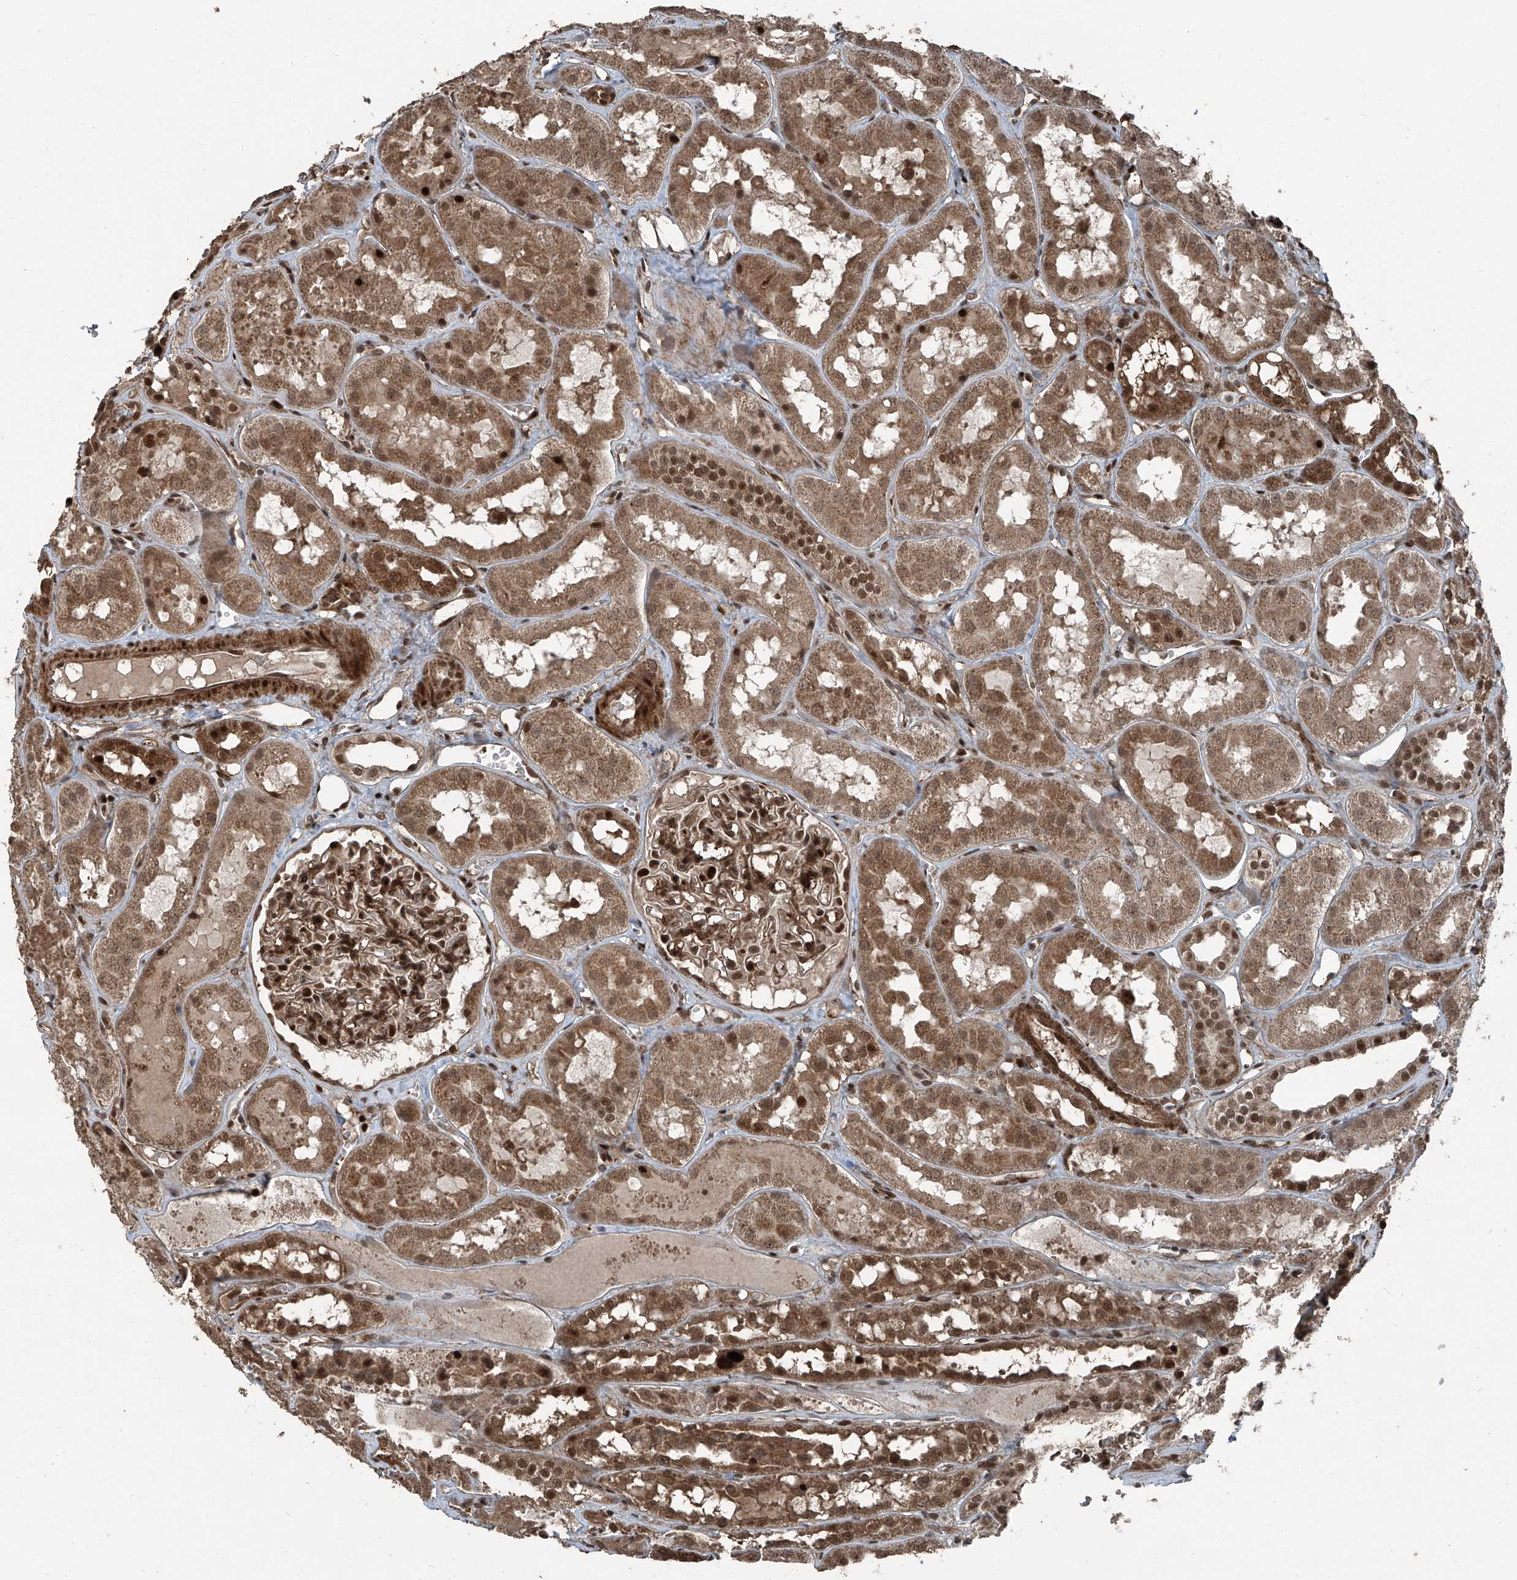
{"staining": {"intensity": "strong", "quantity": ">75%", "location": "cytoplasmic/membranous,nuclear"}, "tissue": "kidney", "cell_type": "Cells in glomeruli", "image_type": "normal", "snomed": [{"axis": "morphology", "description": "Normal tissue, NOS"}, {"axis": "topography", "description": "Kidney"}], "caption": "High-power microscopy captured an immunohistochemistry micrograph of unremarkable kidney, revealing strong cytoplasmic/membranous,nuclear positivity in approximately >75% of cells in glomeruli. (Stains: DAB (3,3'-diaminobenzidine) in brown, nuclei in blue, Microscopy: brightfield microscopy at high magnification).", "gene": "ZNF570", "patient": {"sex": "male", "age": 16}}